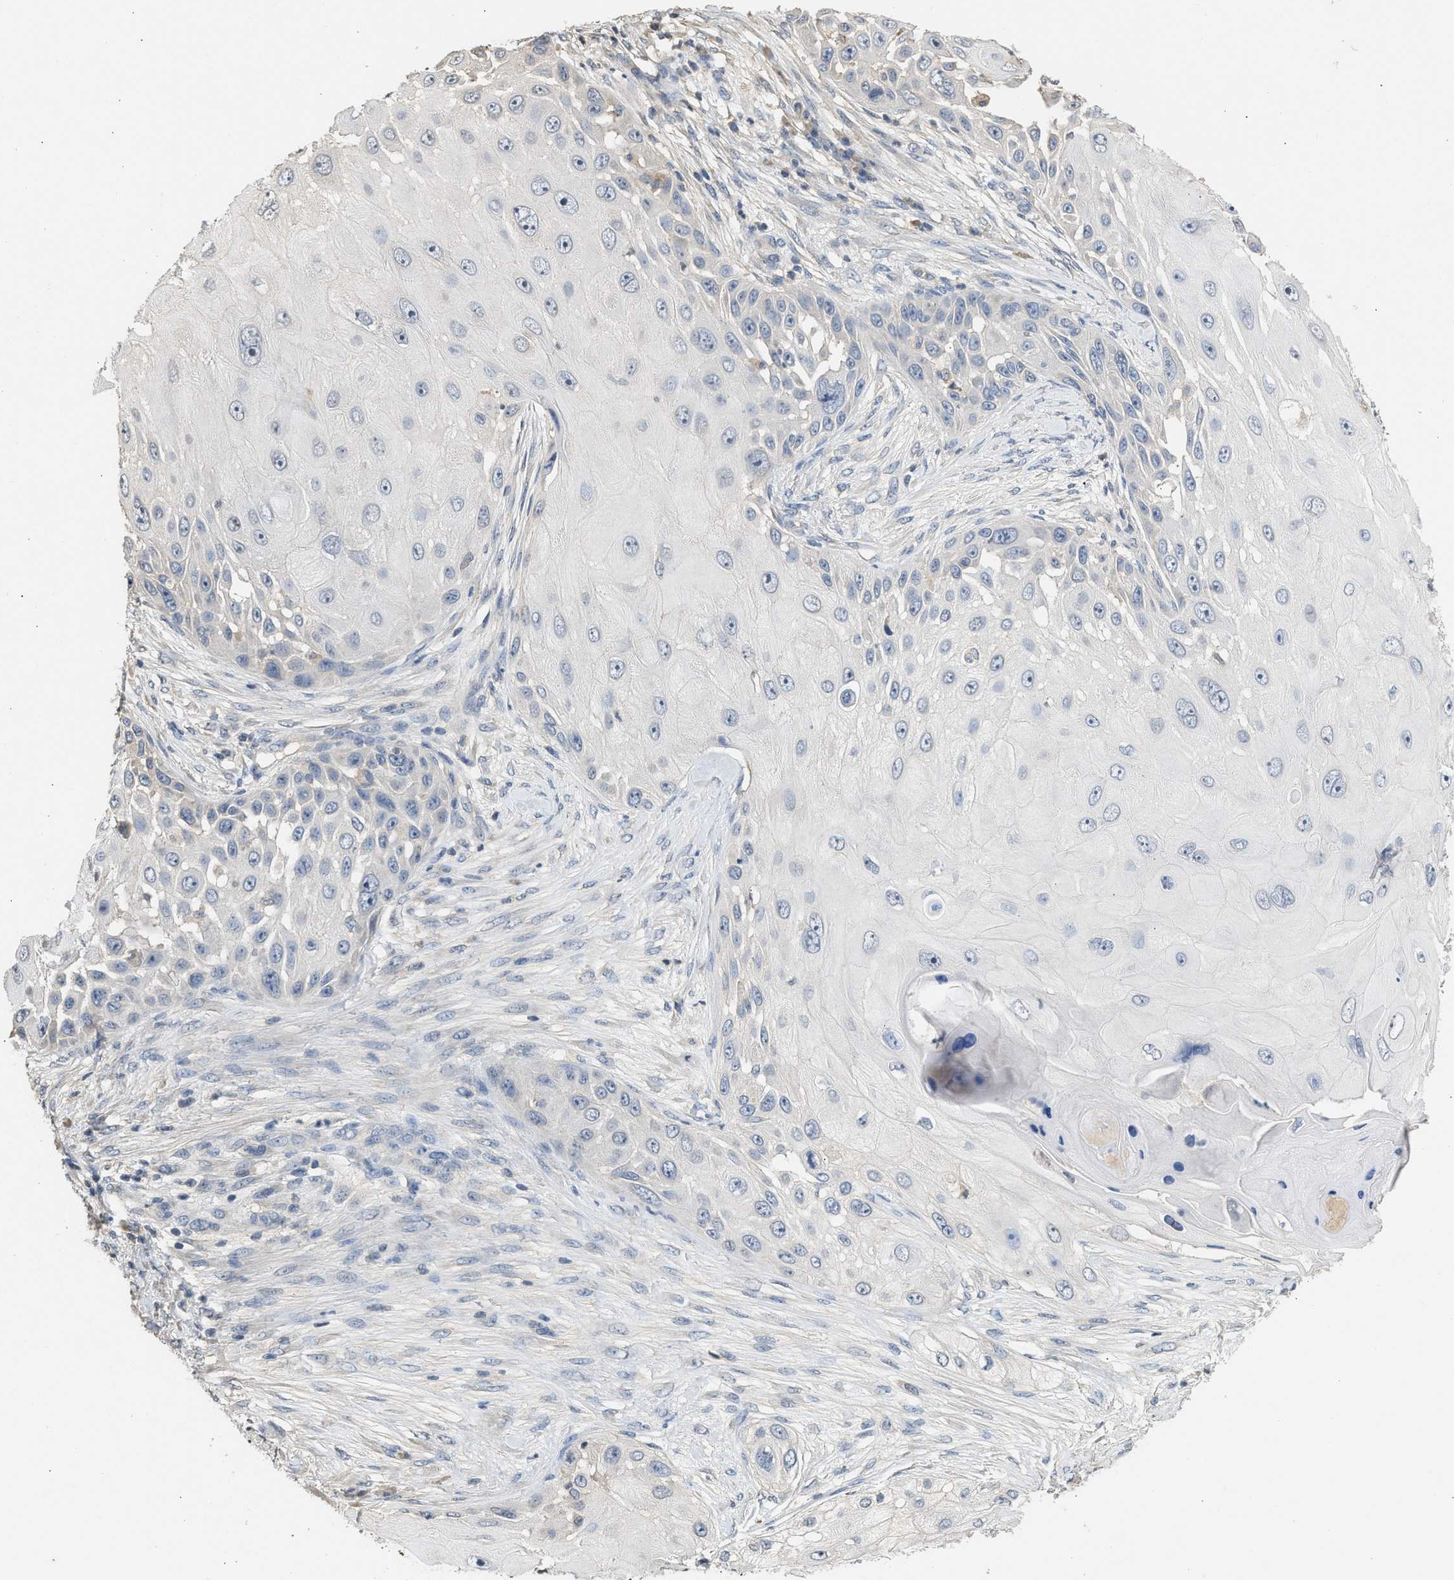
{"staining": {"intensity": "negative", "quantity": "none", "location": "none"}, "tissue": "skin cancer", "cell_type": "Tumor cells", "image_type": "cancer", "snomed": [{"axis": "morphology", "description": "Squamous cell carcinoma, NOS"}, {"axis": "topography", "description": "Skin"}], "caption": "Immunohistochemical staining of squamous cell carcinoma (skin) exhibits no significant expression in tumor cells.", "gene": "SULT2A1", "patient": {"sex": "female", "age": 44}}